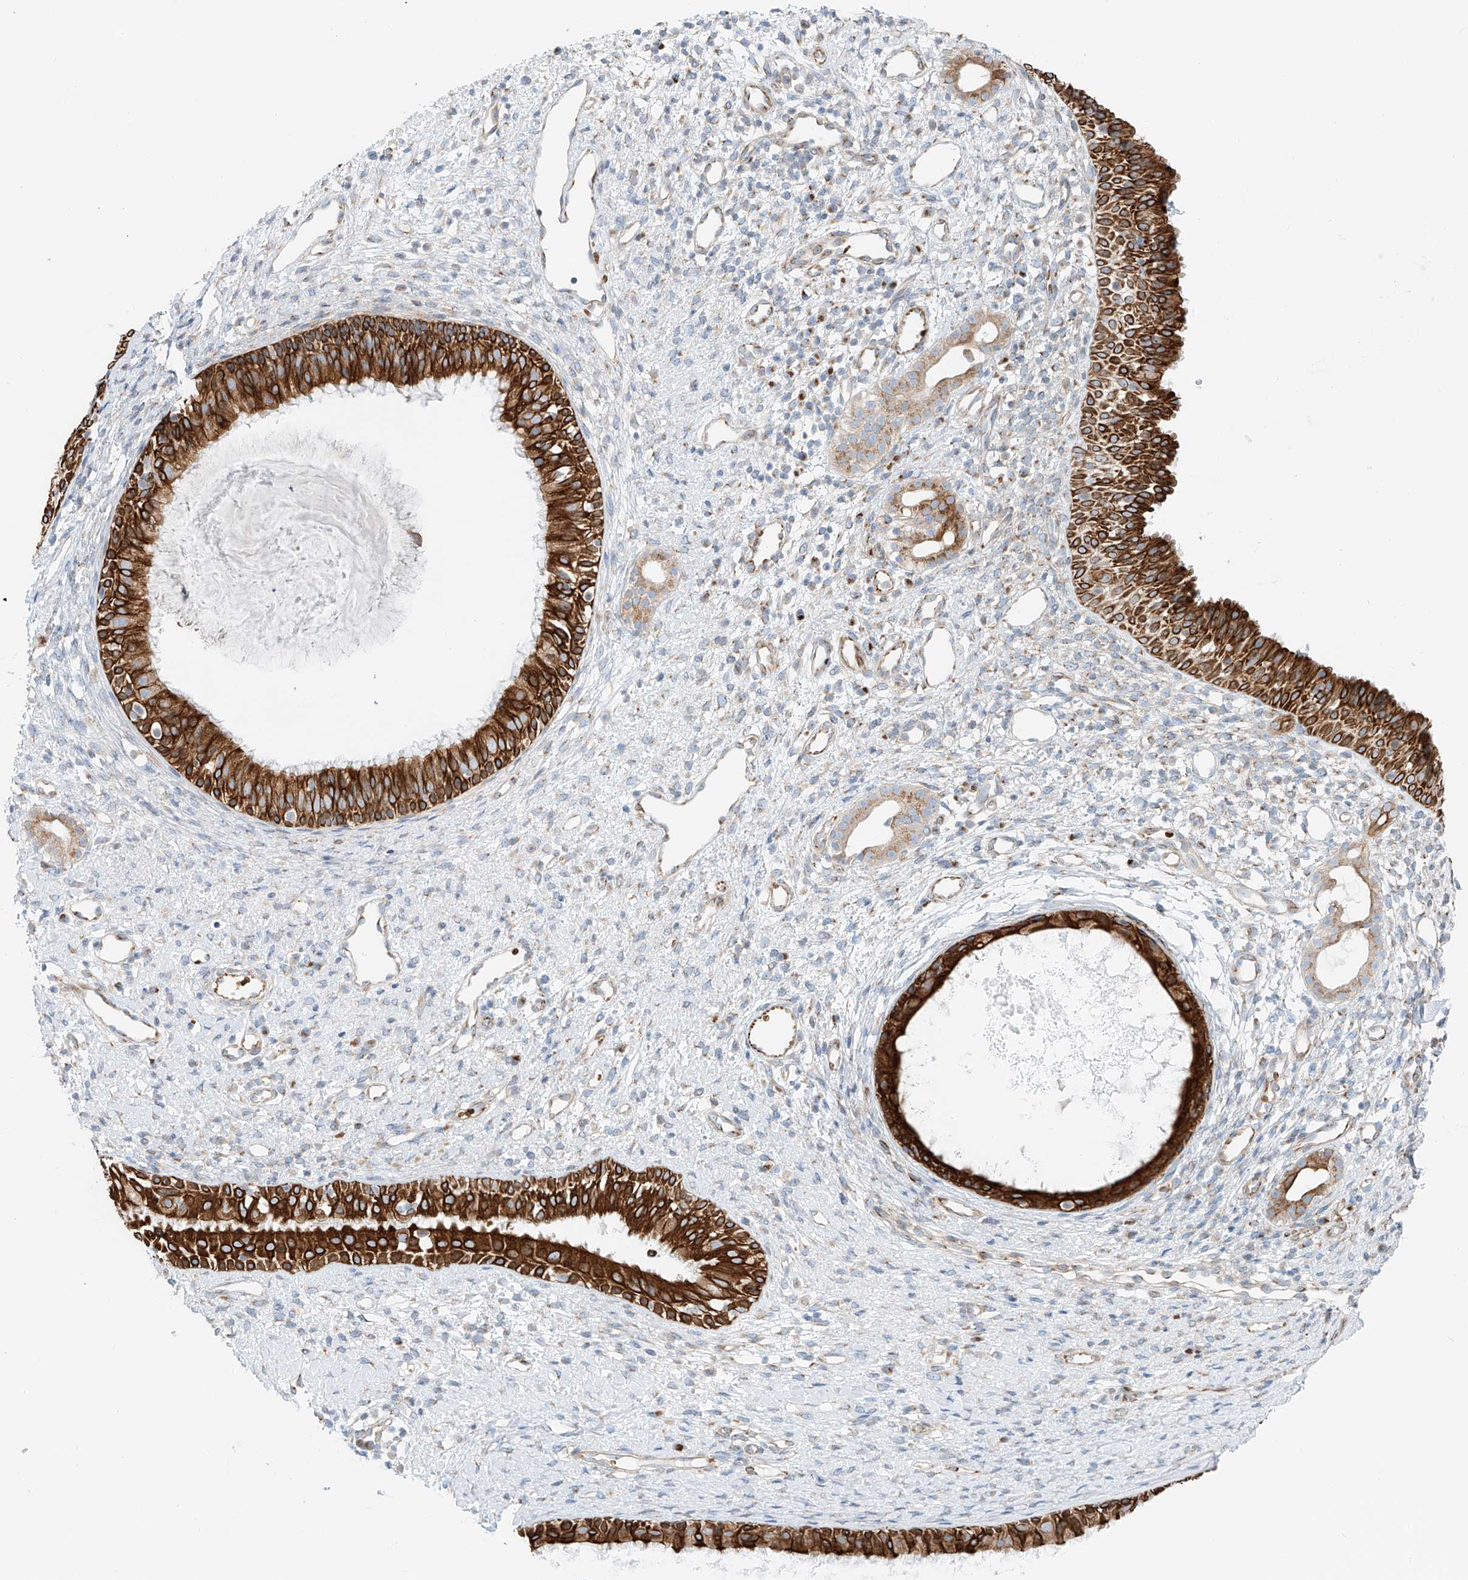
{"staining": {"intensity": "strong", "quantity": ">75%", "location": "cytoplasmic/membranous"}, "tissue": "nasopharynx", "cell_type": "Respiratory epithelial cells", "image_type": "normal", "snomed": [{"axis": "morphology", "description": "Normal tissue, NOS"}, {"axis": "topography", "description": "Nasopharynx"}], "caption": "Nasopharynx stained for a protein (brown) reveals strong cytoplasmic/membranous positive positivity in about >75% of respiratory epithelial cells.", "gene": "EIPR1", "patient": {"sex": "male", "age": 22}}